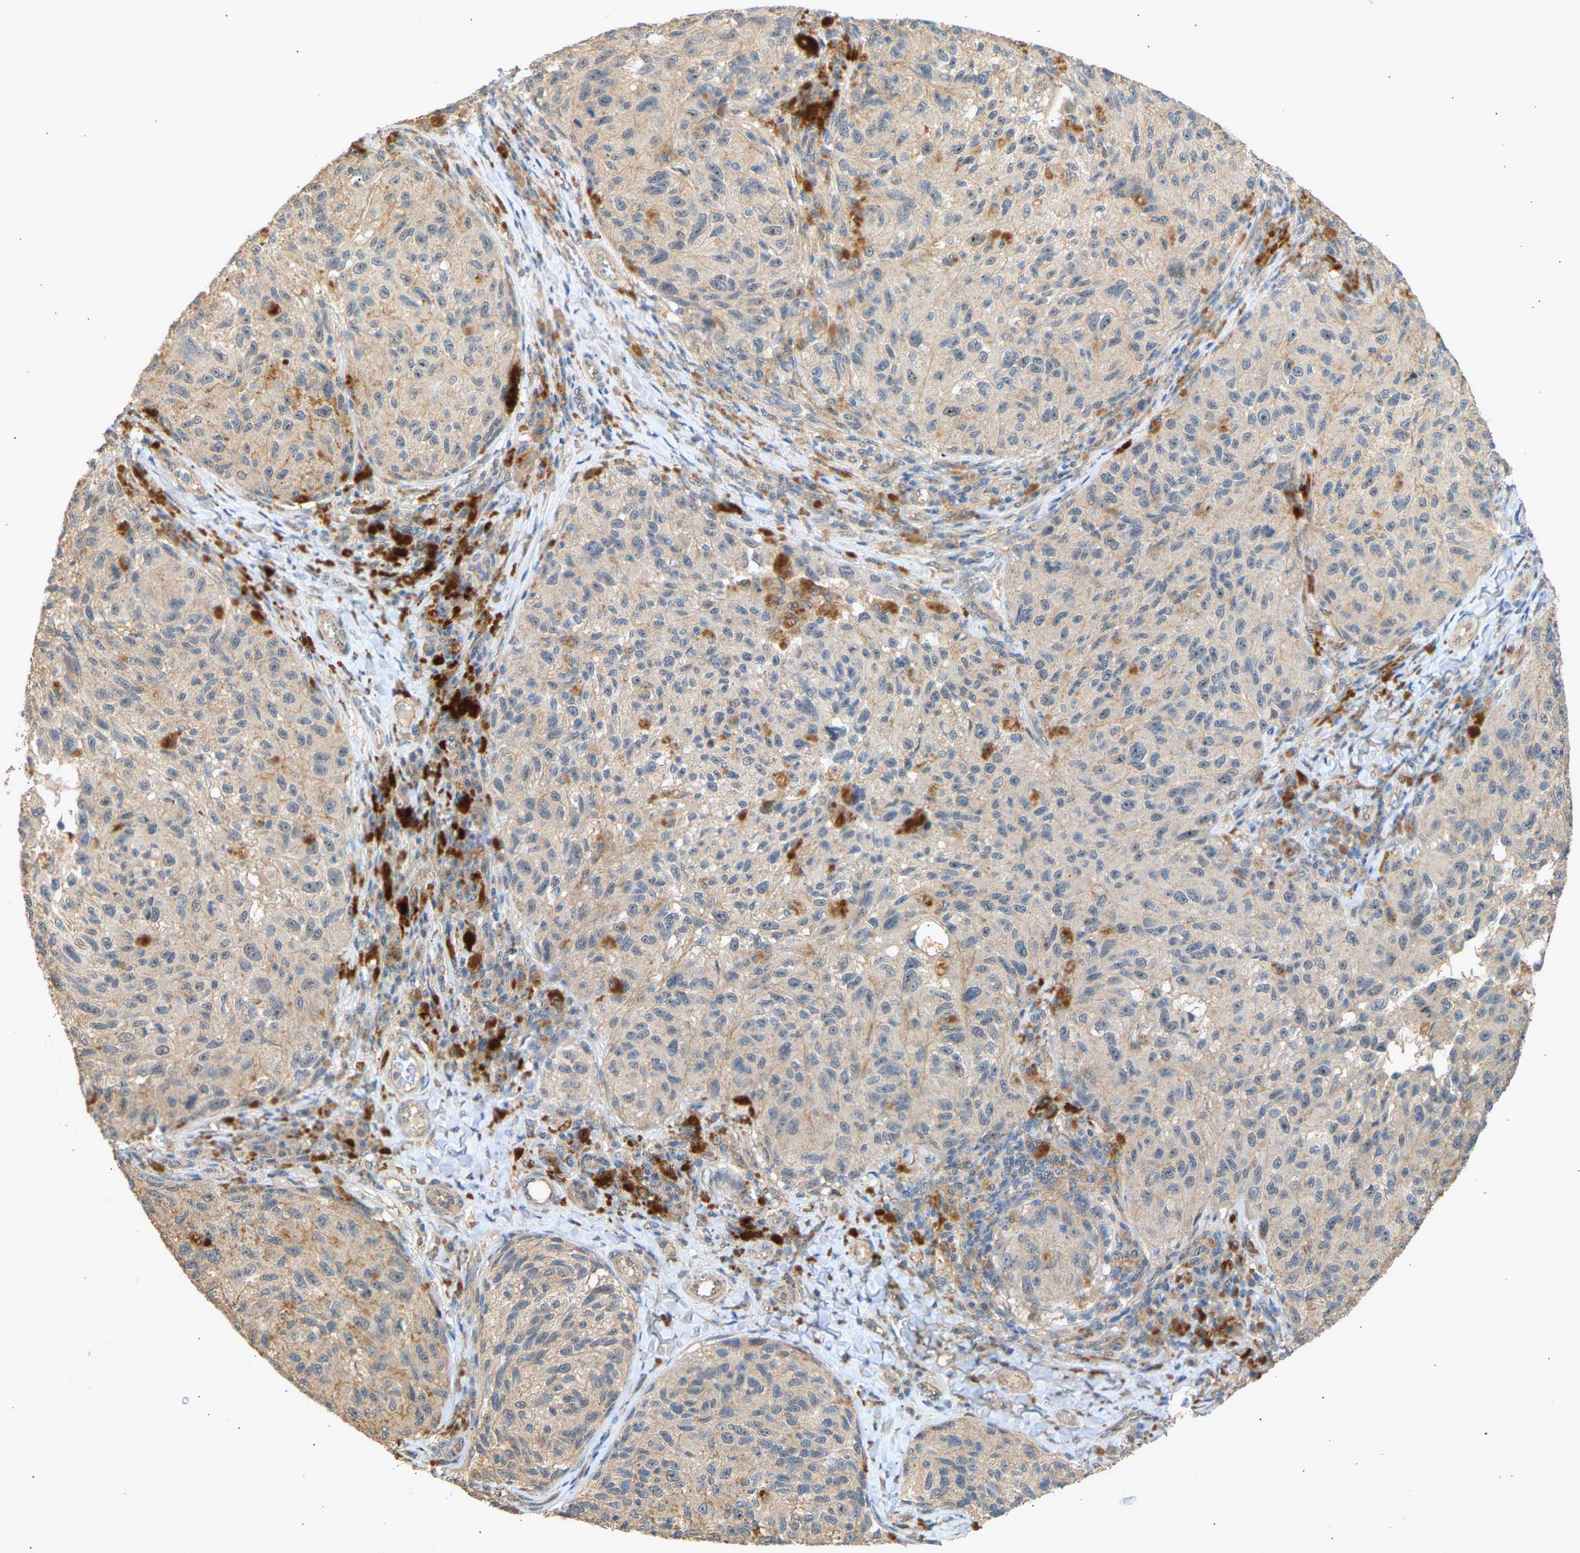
{"staining": {"intensity": "weak", "quantity": "<25%", "location": "cytoplasmic/membranous"}, "tissue": "melanoma", "cell_type": "Tumor cells", "image_type": "cancer", "snomed": [{"axis": "morphology", "description": "Malignant melanoma, NOS"}, {"axis": "topography", "description": "Skin"}], "caption": "IHC image of neoplastic tissue: malignant melanoma stained with DAB demonstrates no significant protein staining in tumor cells. (Immunohistochemistry, brightfield microscopy, high magnification).", "gene": "RGL1", "patient": {"sex": "female", "age": 73}}